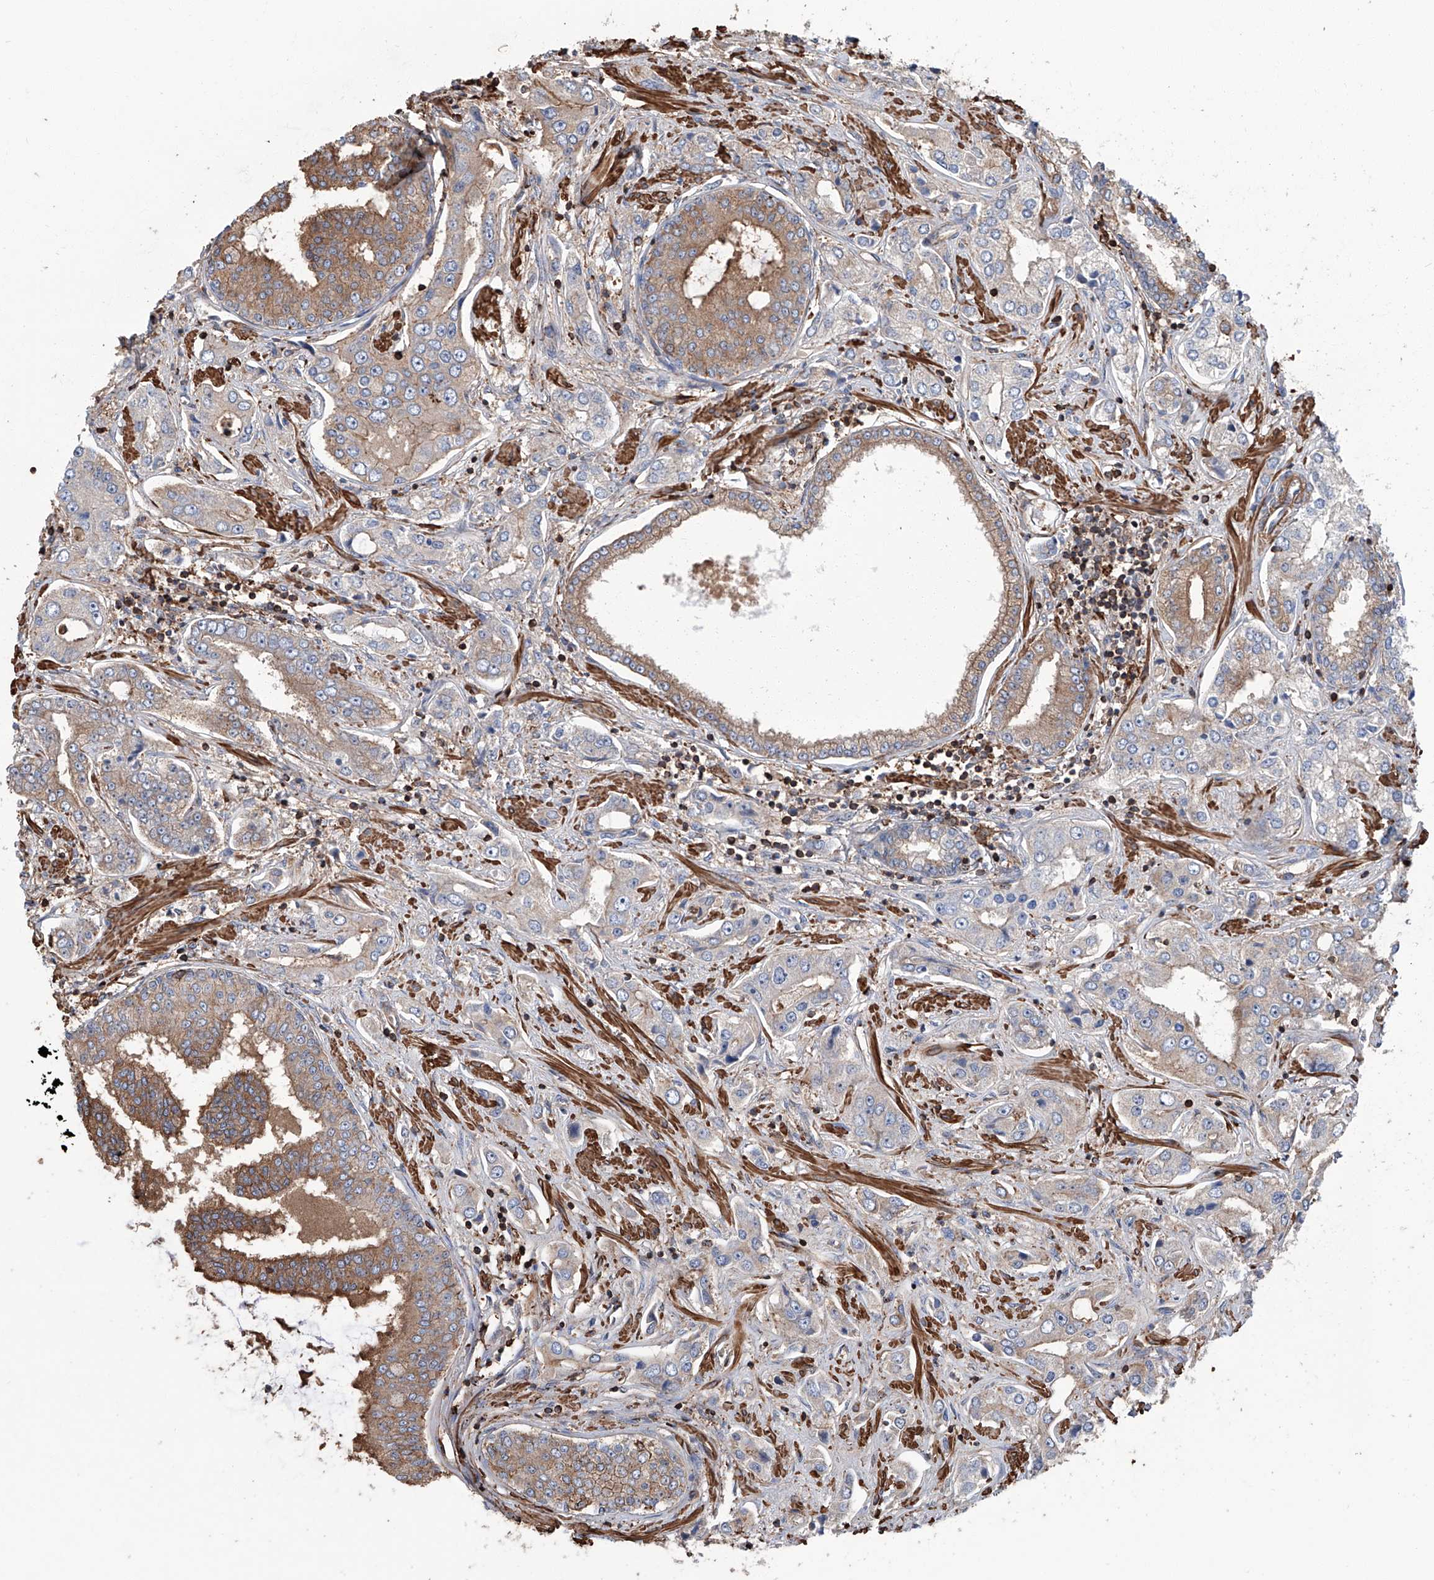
{"staining": {"intensity": "weak", "quantity": "<25%", "location": "cytoplasmic/membranous"}, "tissue": "prostate cancer", "cell_type": "Tumor cells", "image_type": "cancer", "snomed": [{"axis": "morphology", "description": "Adenocarcinoma, High grade"}, {"axis": "topography", "description": "Prostate"}], "caption": "Micrograph shows no significant protein staining in tumor cells of prostate cancer (adenocarcinoma (high-grade)).", "gene": "PIEZO2", "patient": {"sex": "male", "age": 66}}